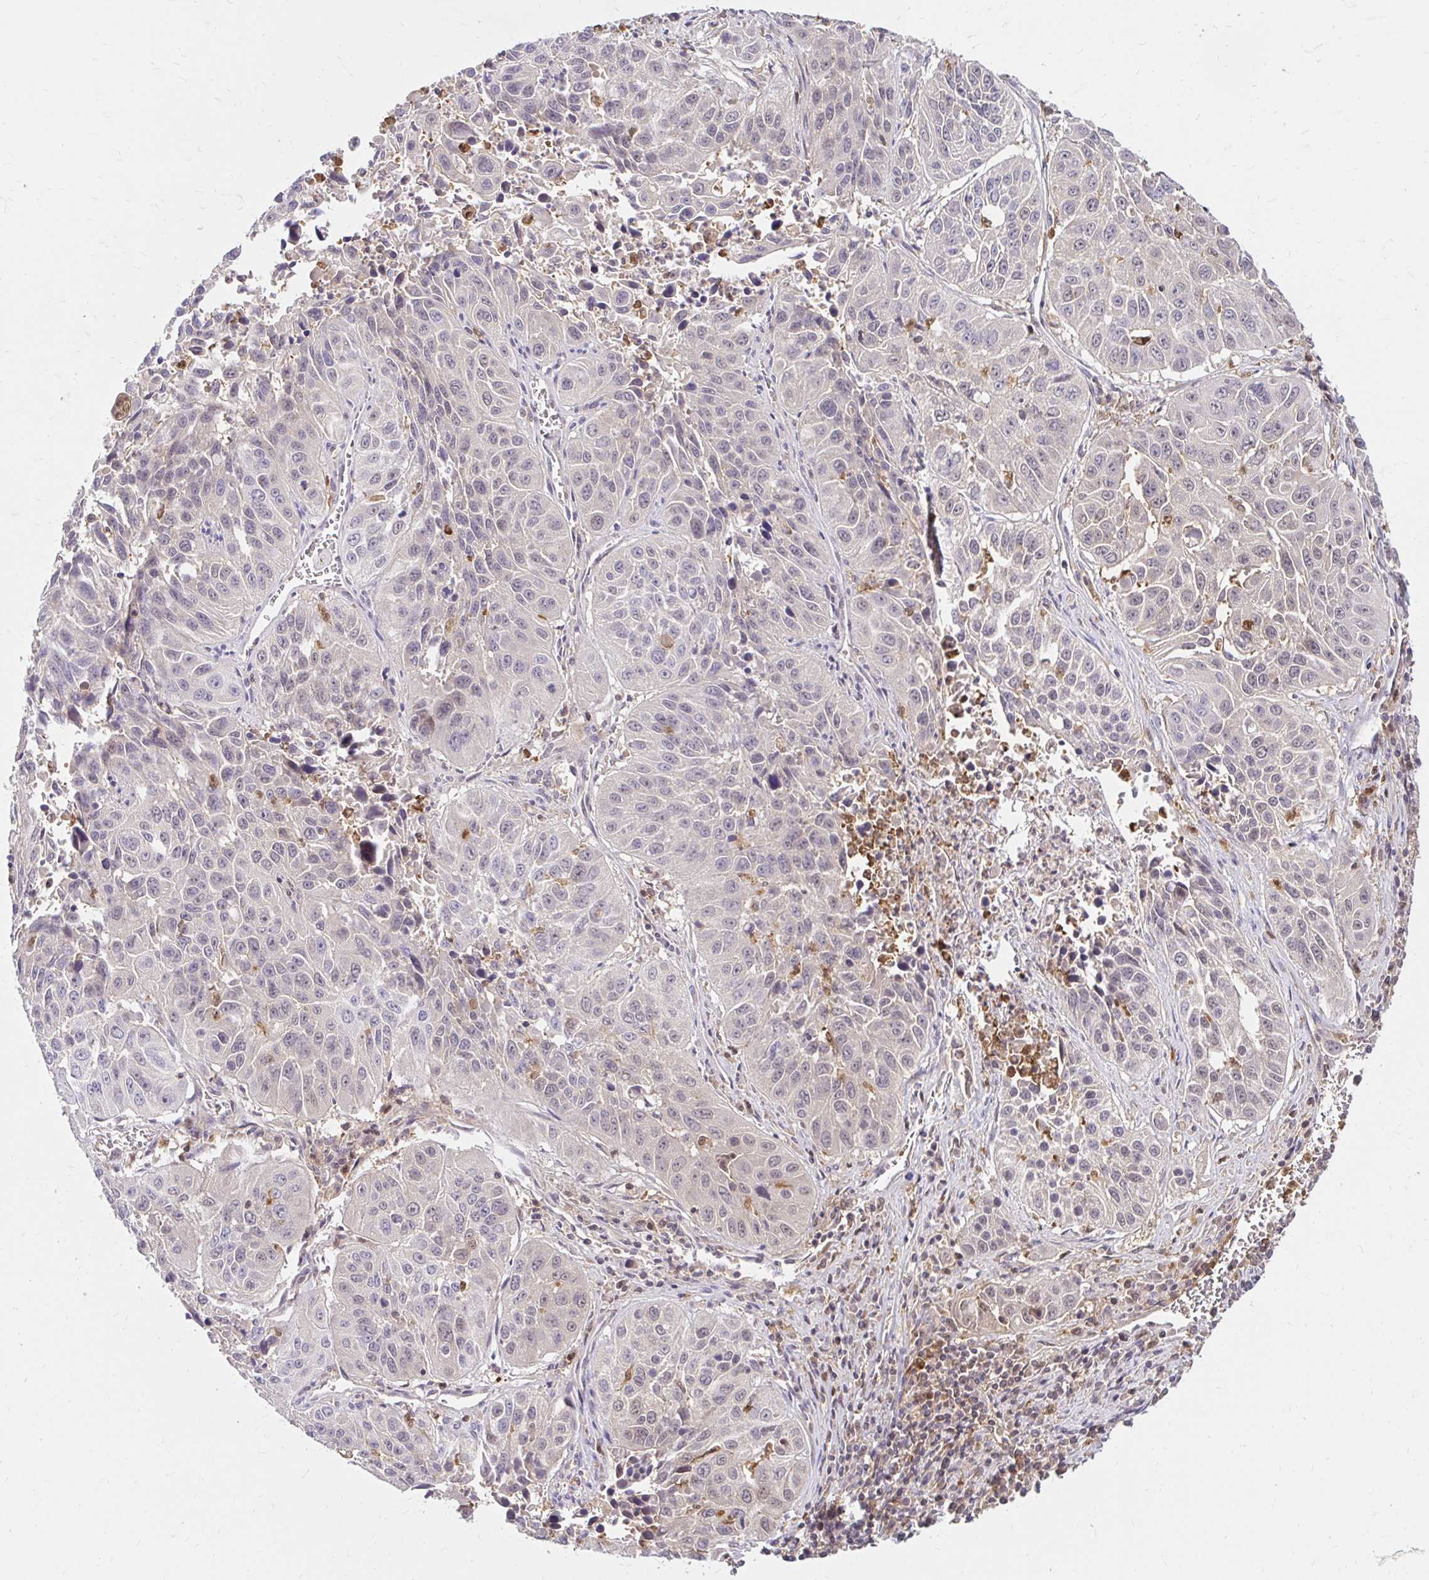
{"staining": {"intensity": "negative", "quantity": "none", "location": "none"}, "tissue": "lung cancer", "cell_type": "Tumor cells", "image_type": "cancer", "snomed": [{"axis": "morphology", "description": "Squamous cell carcinoma, NOS"}, {"axis": "topography", "description": "Lung"}], "caption": "This photomicrograph is of lung cancer (squamous cell carcinoma) stained with immunohistochemistry (IHC) to label a protein in brown with the nuclei are counter-stained blue. There is no staining in tumor cells. The staining was performed using DAB (3,3'-diaminobenzidine) to visualize the protein expression in brown, while the nuclei were stained in blue with hematoxylin (Magnification: 20x).", "gene": "PYCARD", "patient": {"sex": "female", "age": 61}}